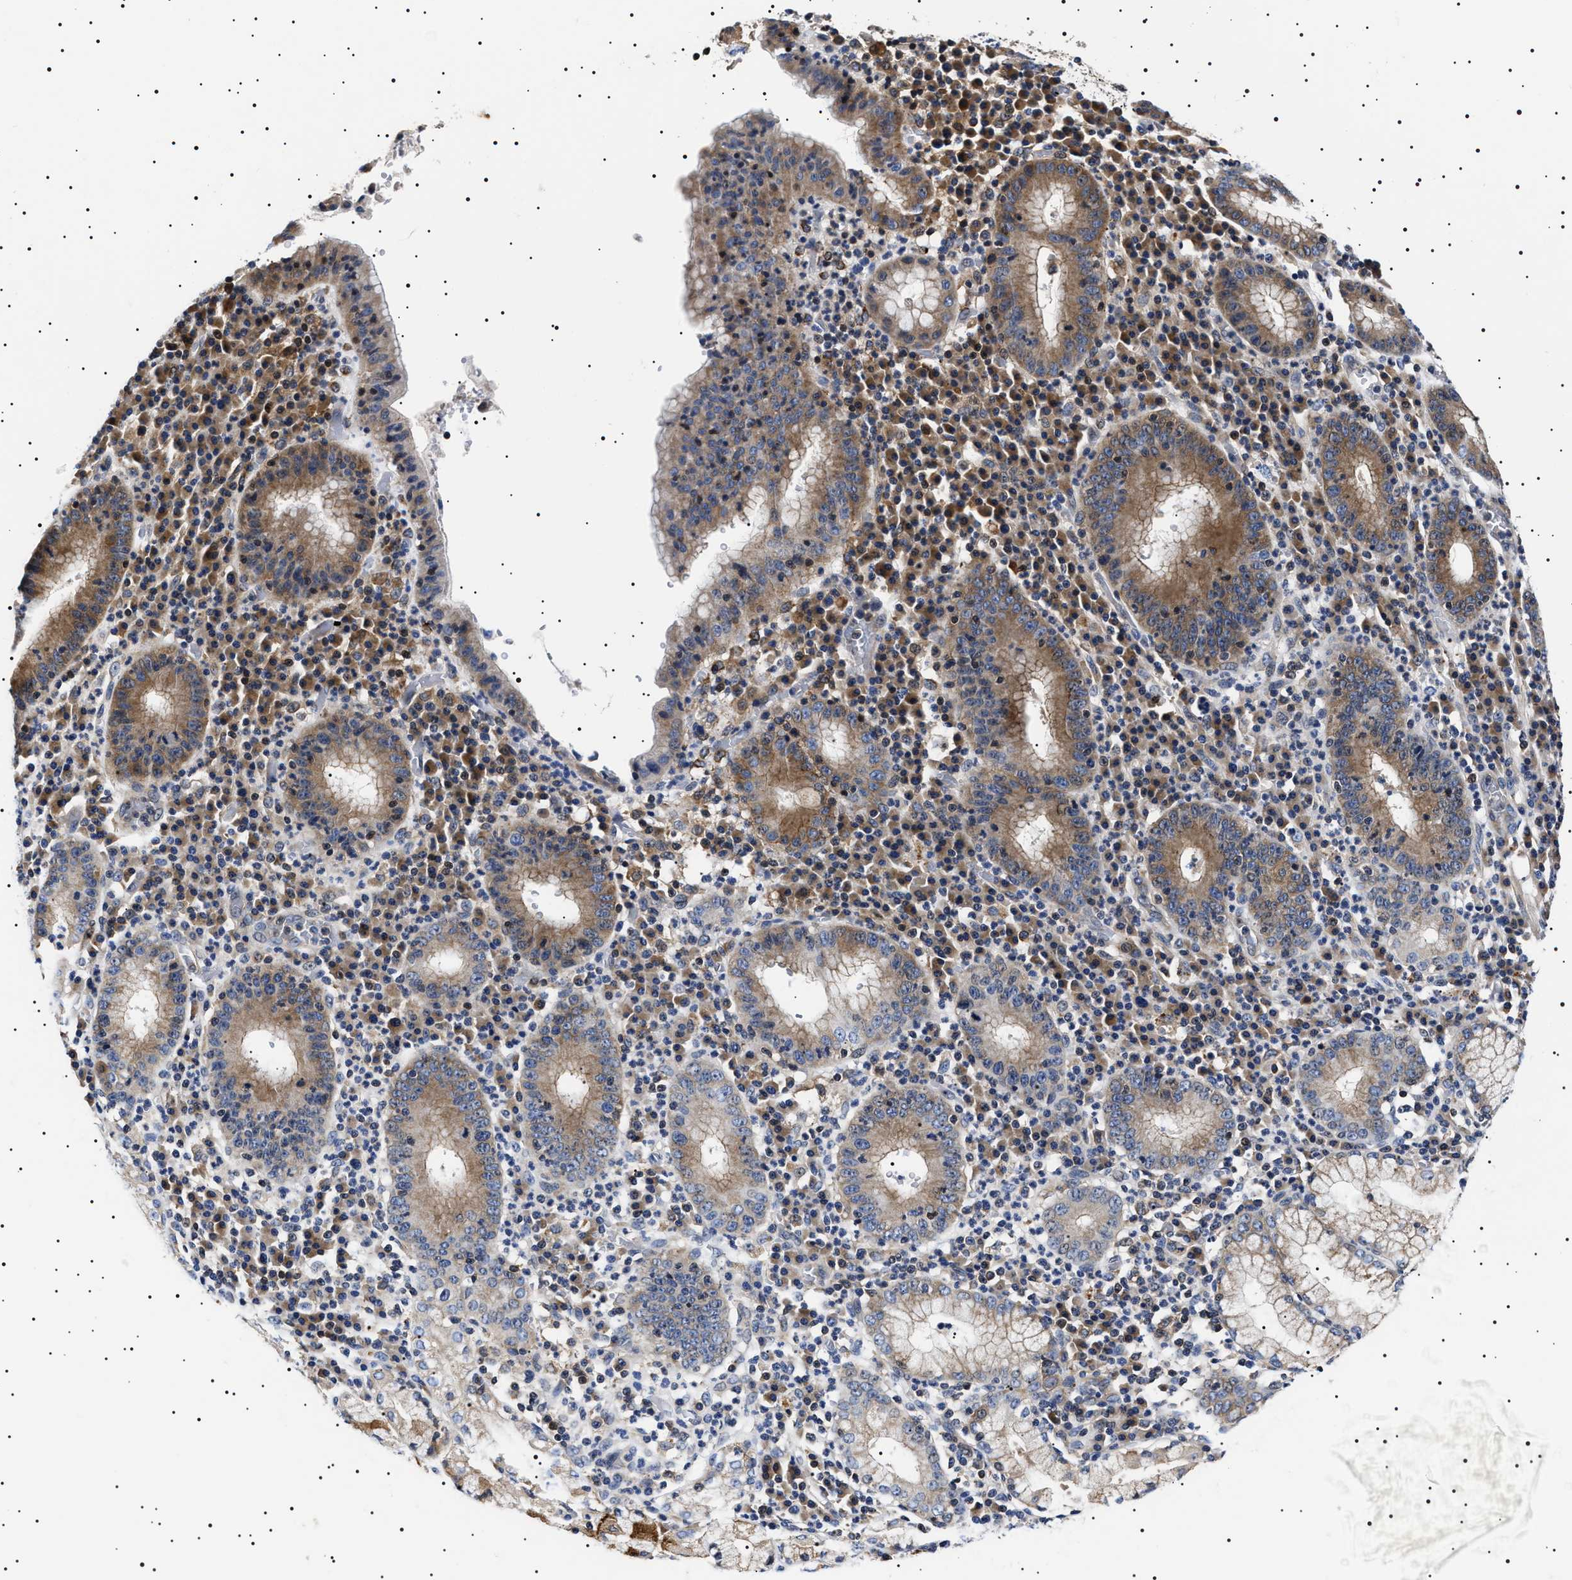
{"staining": {"intensity": "moderate", "quantity": ">75%", "location": "cytoplasmic/membranous"}, "tissue": "stomach cancer", "cell_type": "Tumor cells", "image_type": "cancer", "snomed": [{"axis": "morphology", "description": "Adenocarcinoma, NOS"}, {"axis": "topography", "description": "Stomach"}], "caption": "Moderate cytoplasmic/membranous positivity is present in approximately >75% of tumor cells in stomach cancer (adenocarcinoma). Ihc stains the protein of interest in brown and the nuclei are stained blue.", "gene": "SLC4A7", "patient": {"sex": "male", "age": 82}}